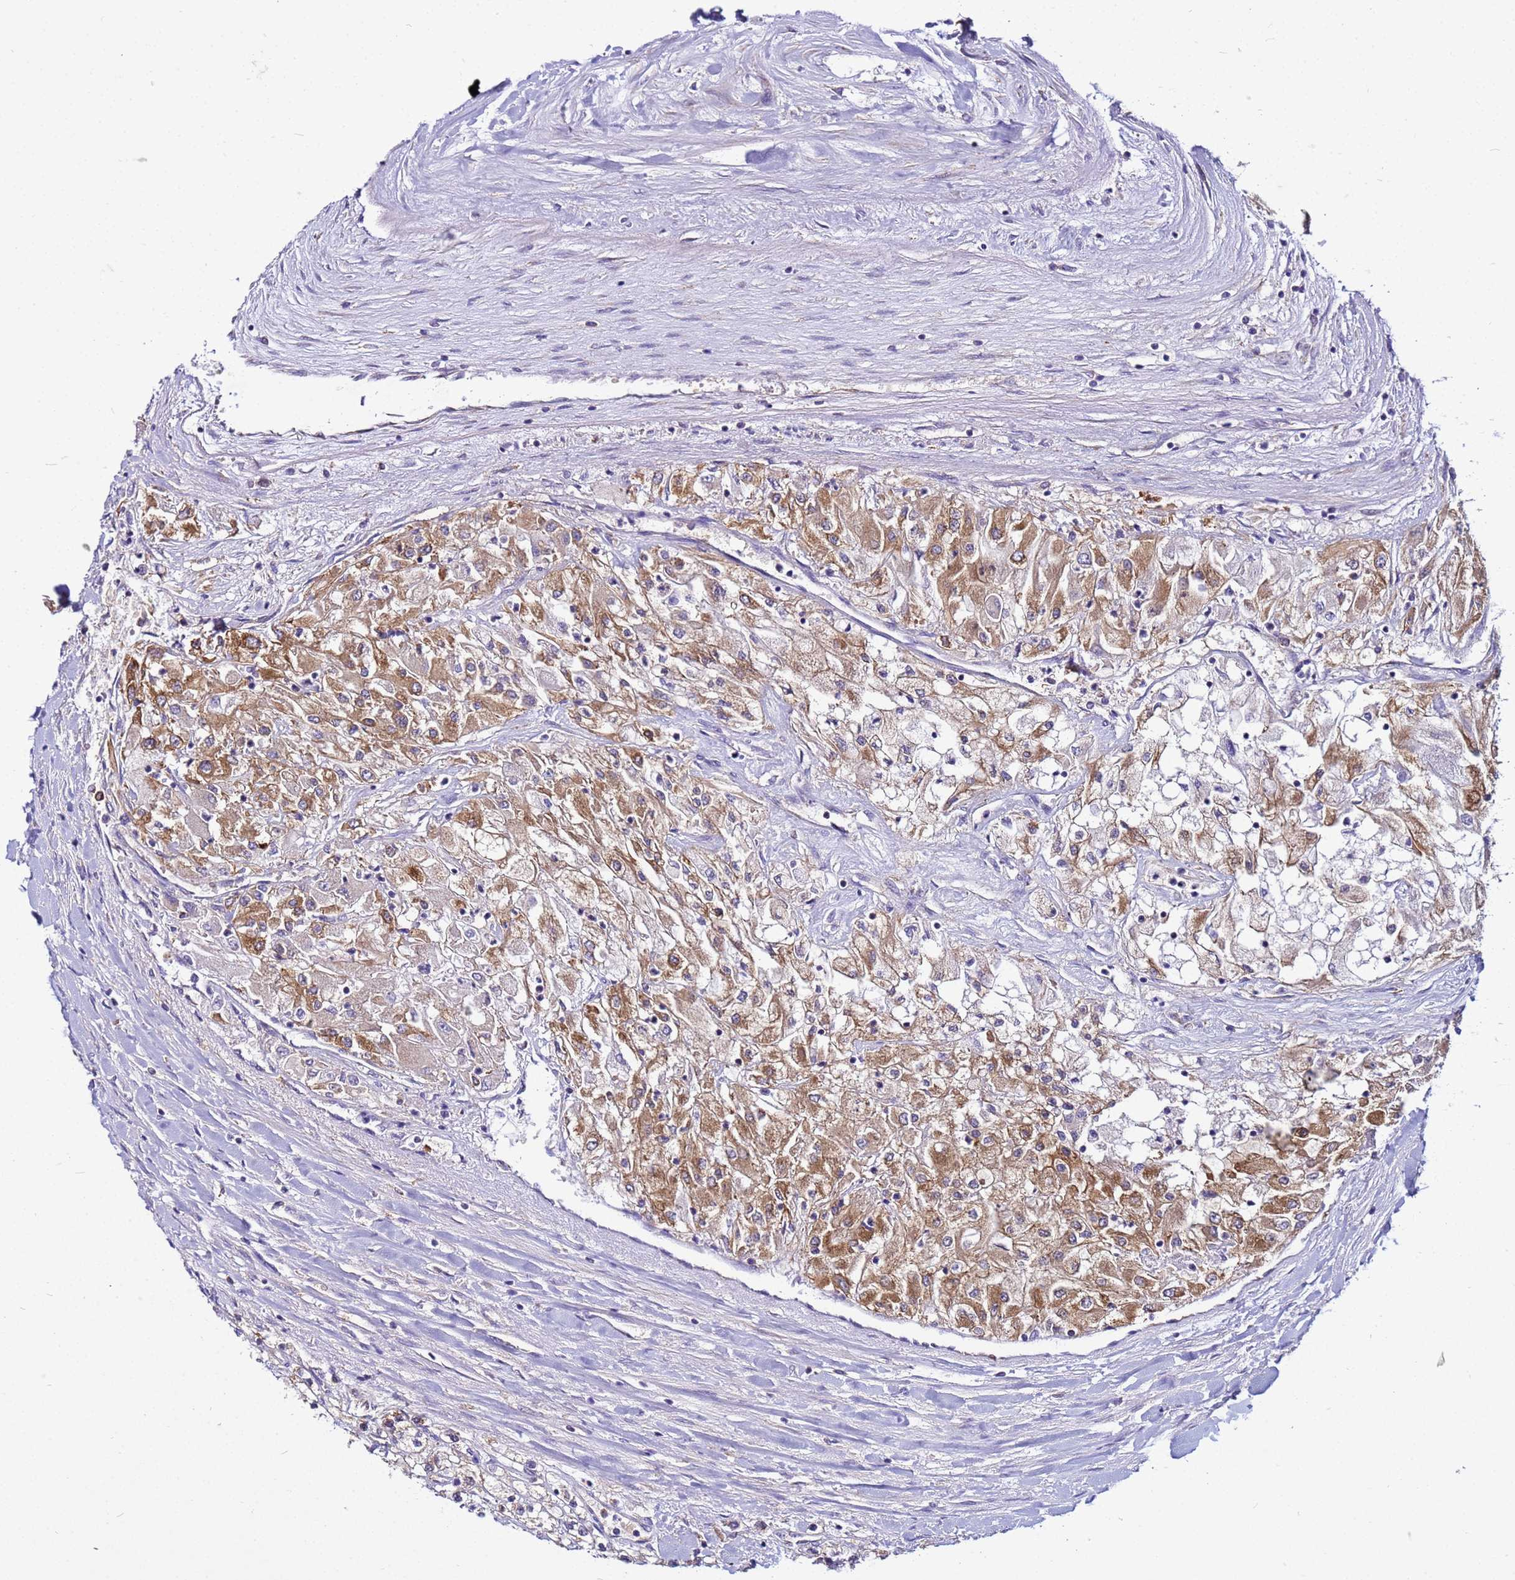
{"staining": {"intensity": "moderate", "quantity": ">75%", "location": "cytoplasmic/membranous"}, "tissue": "renal cancer", "cell_type": "Tumor cells", "image_type": "cancer", "snomed": [{"axis": "morphology", "description": "Adenocarcinoma, NOS"}, {"axis": "topography", "description": "Kidney"}], "caption": "A brown stain shows moderate cytoplasmic/membranous expression of a protein in adenocarcinoma (renal) tumor cells.", "gene": "PKD1", "patient": {"sex": "male", "age": 80}}